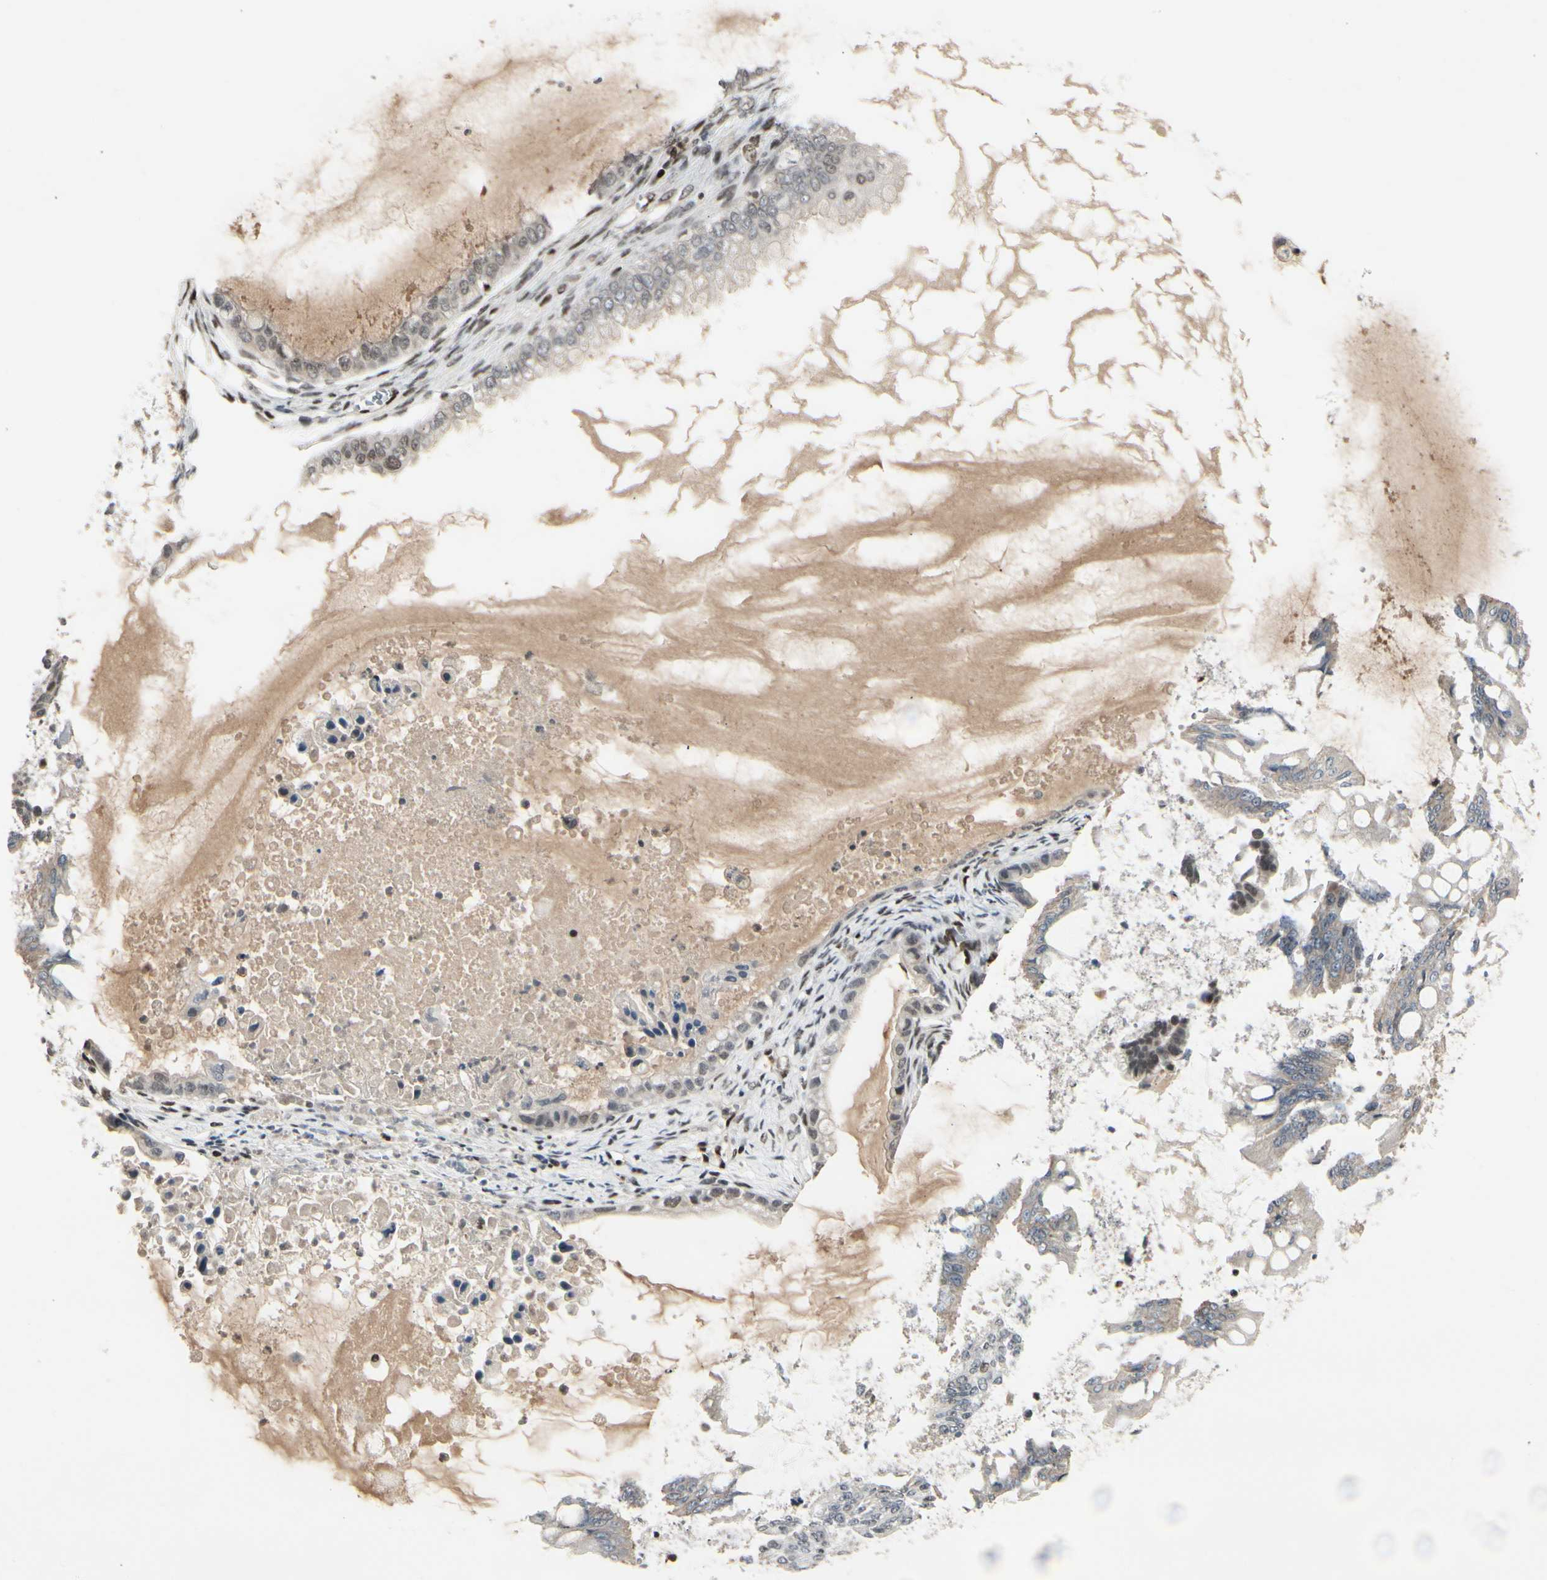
{"staining": {"intensity": "negative", "quantity": "none", "location": "none"}, "tissue": "ovarian cancer", "cell_type": "Tumor cells", "image_type": "cancer", "snomed": [{"axis": "morphology", "description": "Cystadenocarcinoma, mucinous, NOS"}, {"axis": "topography", "description": "Ovary"}], "caption": "There is no significant expression in tumor cells of ovarian mucinous cystadenocarcinoma.", "gene": "FOXJ2", "patient": {"sex": "female", "age": 80}}